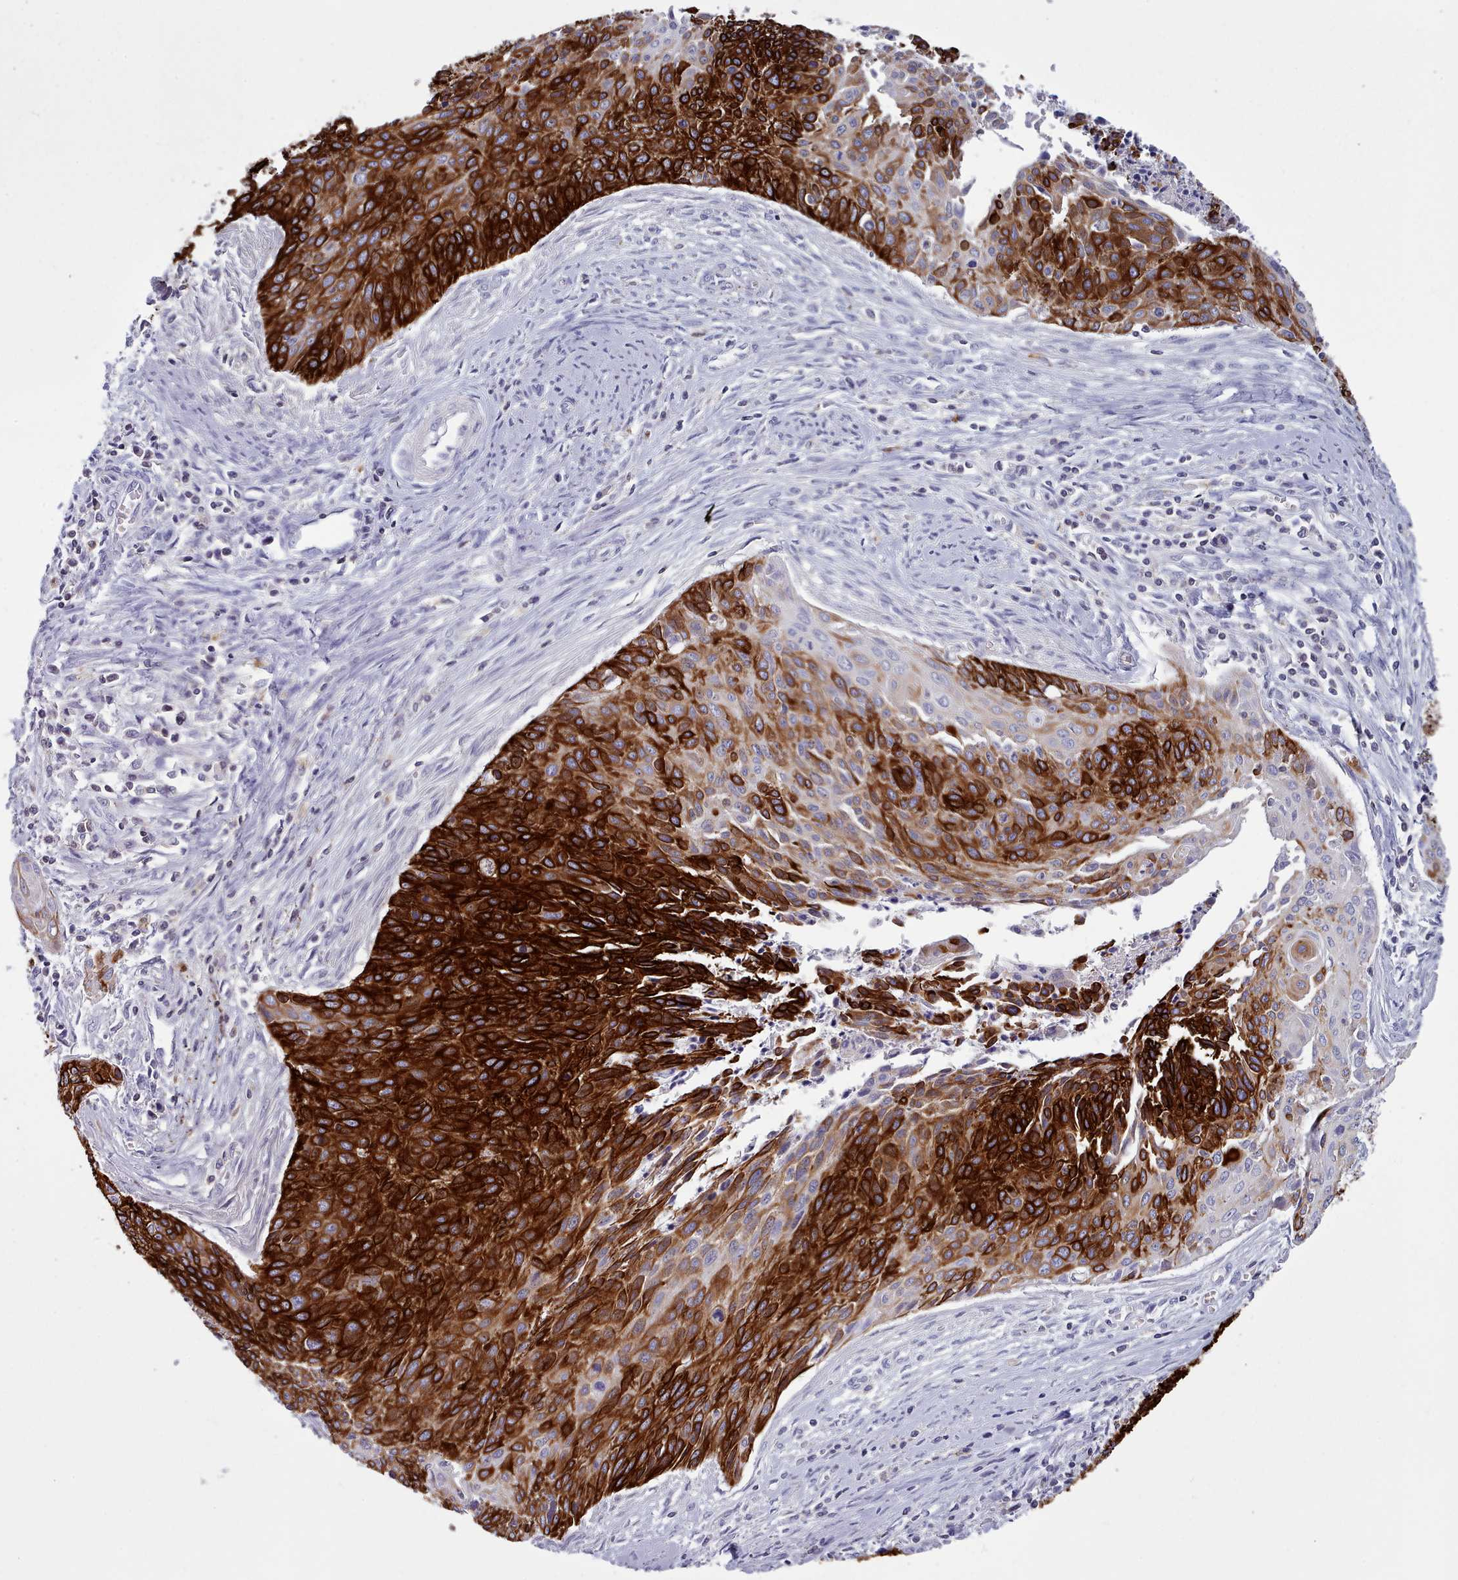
{"staining": {"intensity": "strong", "quantity": ">75%", "location": "cytoplasmic/membranous"}, "tissue": "cervical cancer", "cell_type": "Tumor cells", "image_type": "cancer", "snomed": [{"axis": "morphology", "description": "Squamous cell carcinoma, NOS"}, {"axis": "topography", "description": "Cervix"}], "caption": "The histopathology image demonstrates immunohistochemical staining of cervical cancer. There is strong cytoplasmic/membranous positivity is appreciated in approximately >75% of tumor cells.", "gene": "RAC2", "patient": {"sex": "female", "age": 55}}